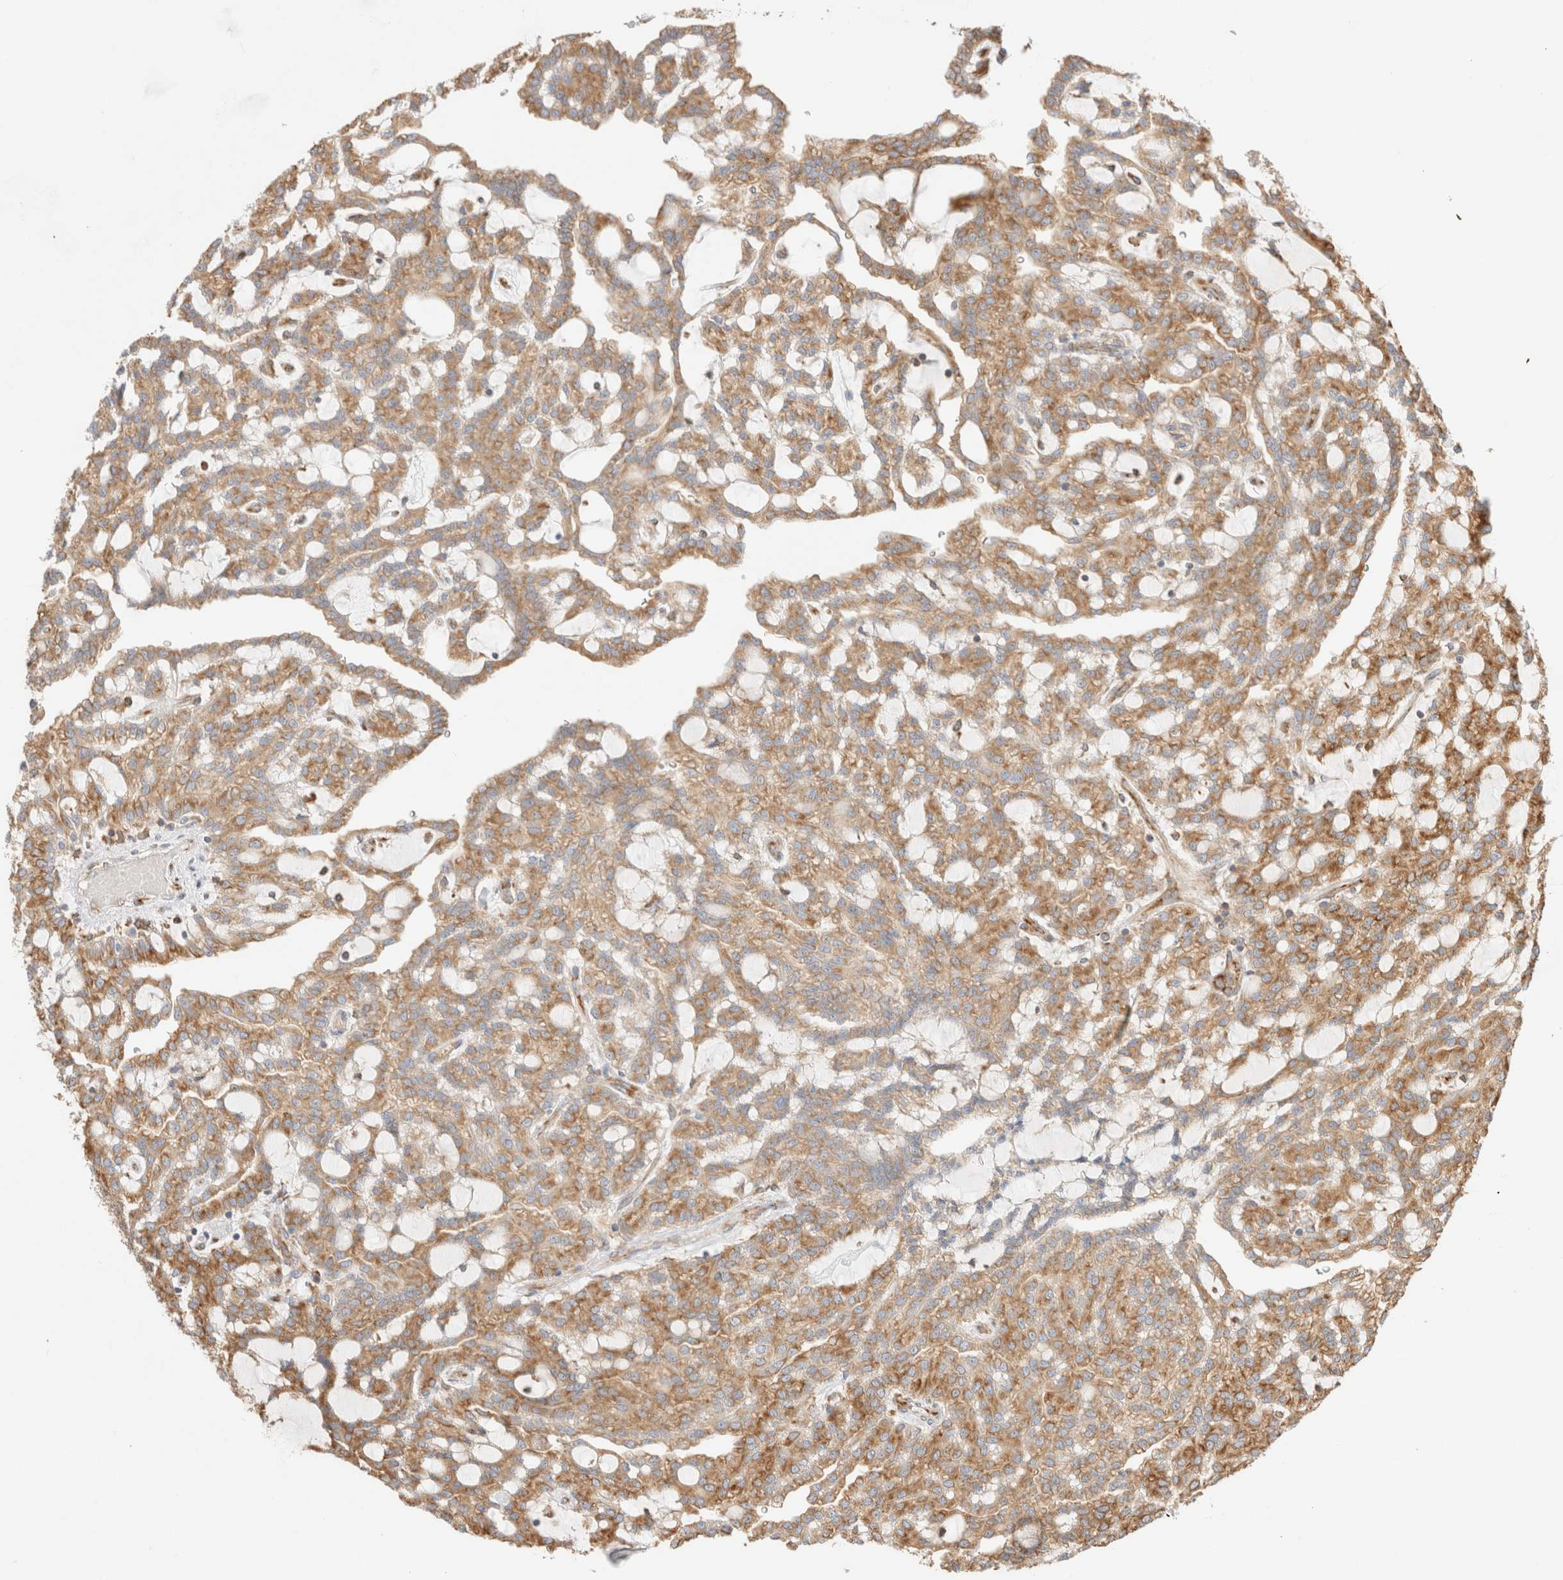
{"staining": {"intensity": "moderate", "quantity": ">75%", "location": "cytoplasmic/membranous"}, "tissue": "renal cancer", "cell_type": "Tumor cells", "image_type": "cancer", "snomed": [{"axis": "morphology", "description": "Adenocarcinoma, NOS"}, {"axis": "topography", "description": "Kidney"}], "caption": "Immunohistochemical staining of renal adenocarcinoma reveals moderate cytoplasmic/membranous protein expression in about >75% of tumor cells.", "gene": "ZC2HC1A", "patient": {"sex": "male", "age": 63}}